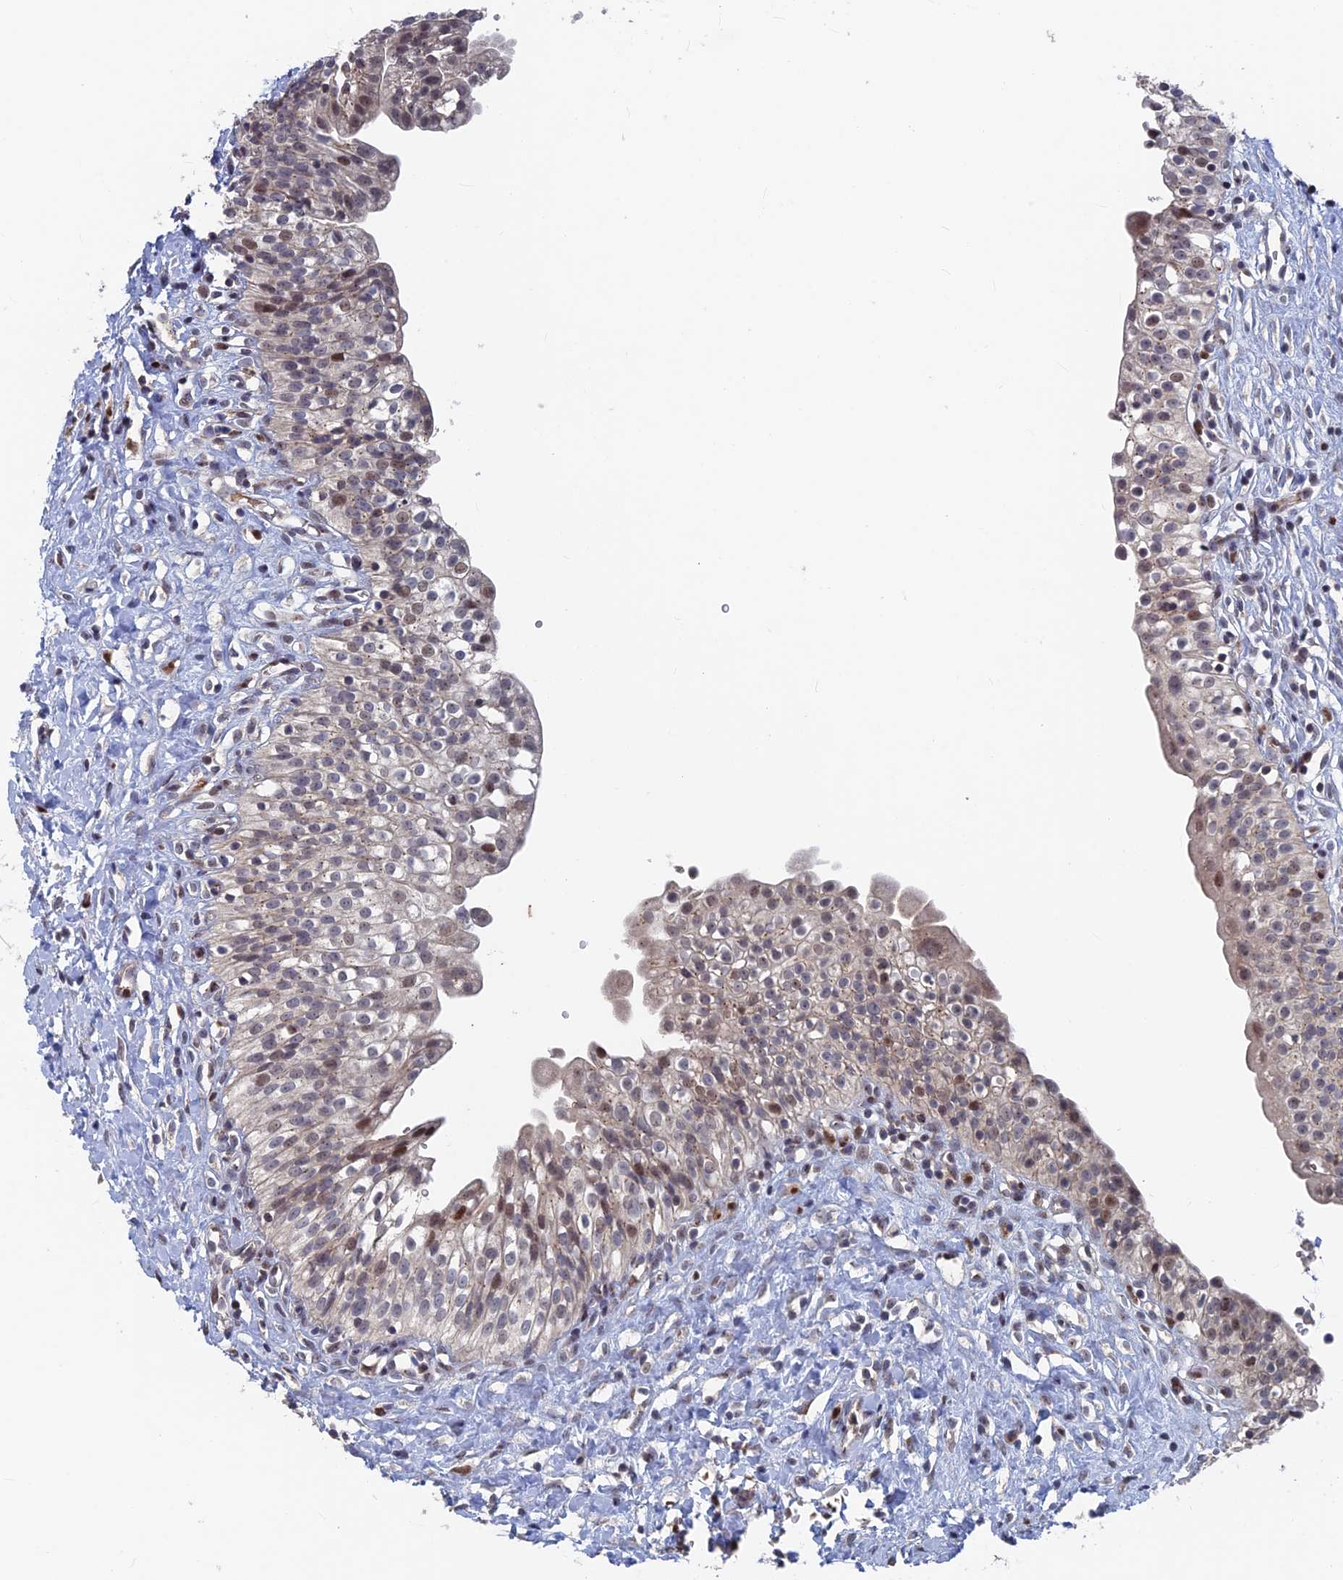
{"staining": {"intensity": "moderate", "quantity": "<25%", "location": "nuclear"}, "tissue": "urinary bladder", "cell_type": "Urothelial cells", "image_type": "normal", "snomed": [{"axis": "morphology", "description": "Normal tissue, NOS"}, {"axis": "topography", "description": "Urinary bladder"}], "caption": "Urinary bladder stained for a protein demonstrates moderate nuclear positivity in urothelial cells. (brown staining indicates protein expression, while blue staining denotes nuclei).", "gene": "SH3D21", "patient": {"sex": "male", "age": 51}}